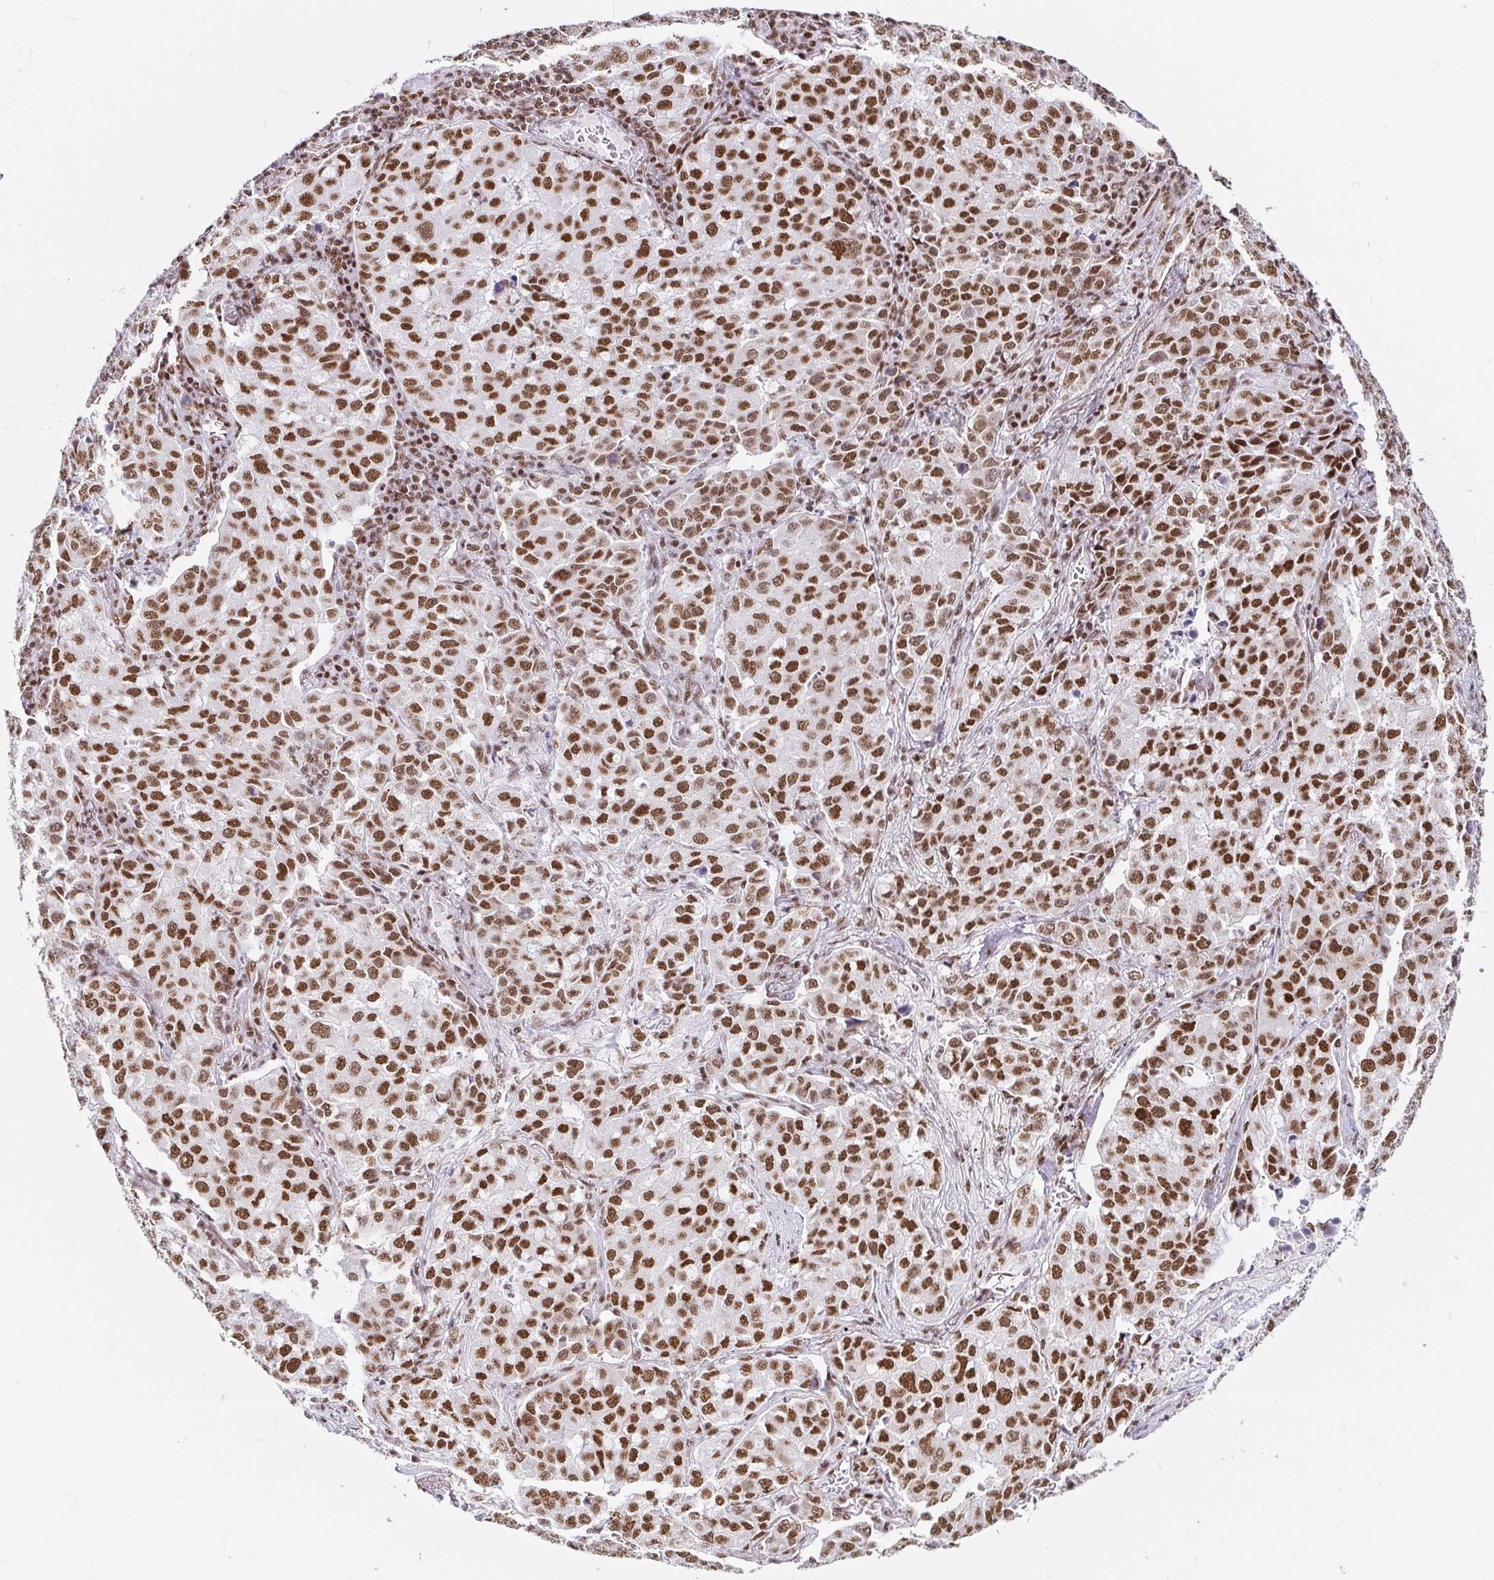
{"staining": {"intensity": "moderate", "quantity": ">75%", "location": "nuclear"}, "tissue": "lung cancer", "cell_type": "Tumor cells", "image_type": "cancer", "snomed": [{"axis": "morphology", "description": "Adenocarcinoma, NOS"}, {"axis": "morphology", "description": "Adenocarcinoma, metastatic, NOS"}, {"axis": "topography", "description": "Lymph node"}, {"axis": "topography", "description": "Lung"}], "caption": "The micrograph shows immunohistochemical staining of lung cancer (adenocarcinoma). There is moderate nuclear positivity is seen in approximately >75% of tumor cells.", "gene": "EWSR1", "patient": {"sex": "female", "age": 65}}